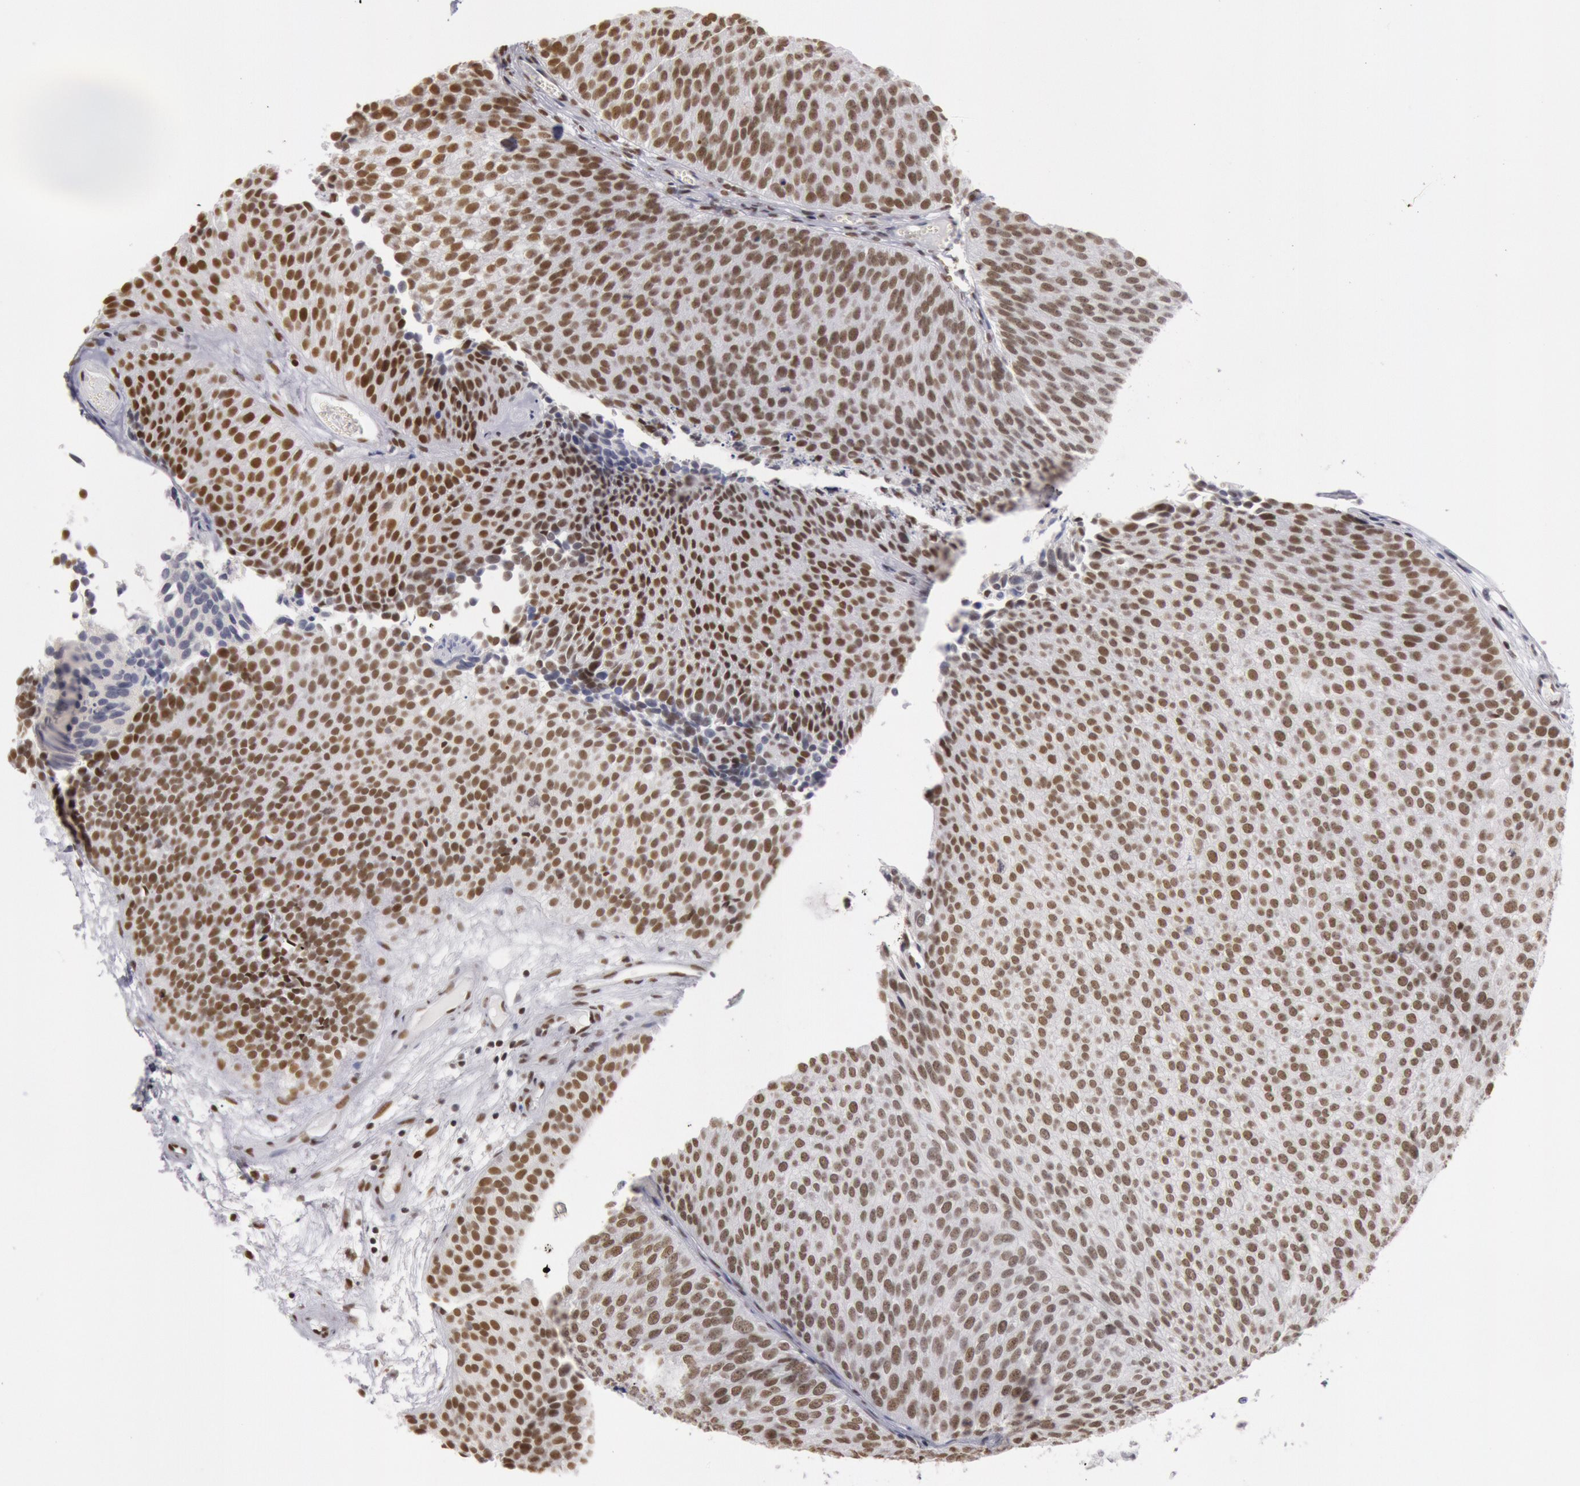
{"staining": {"intensity": "strong", "quantity": ">75%", "location": "nuclear"}, "tissue": "urothelial cancer", "cell_type": "Tumor cells", "image_type": "cancer", "snomed": [{"axis": "morphology", "description": "Urothelial carcinoma, Low grade"}, {"axis": "topography", "description": "Urinary bladder"}], "caption": "Urothelial carcinoma (low-grade) was stained to show a protein in brown. There is high levels of strong nuclear staining in about >75% of tumor cells.", "gene": "ESS2", "patient": {"sex": "male", "age": 84}}